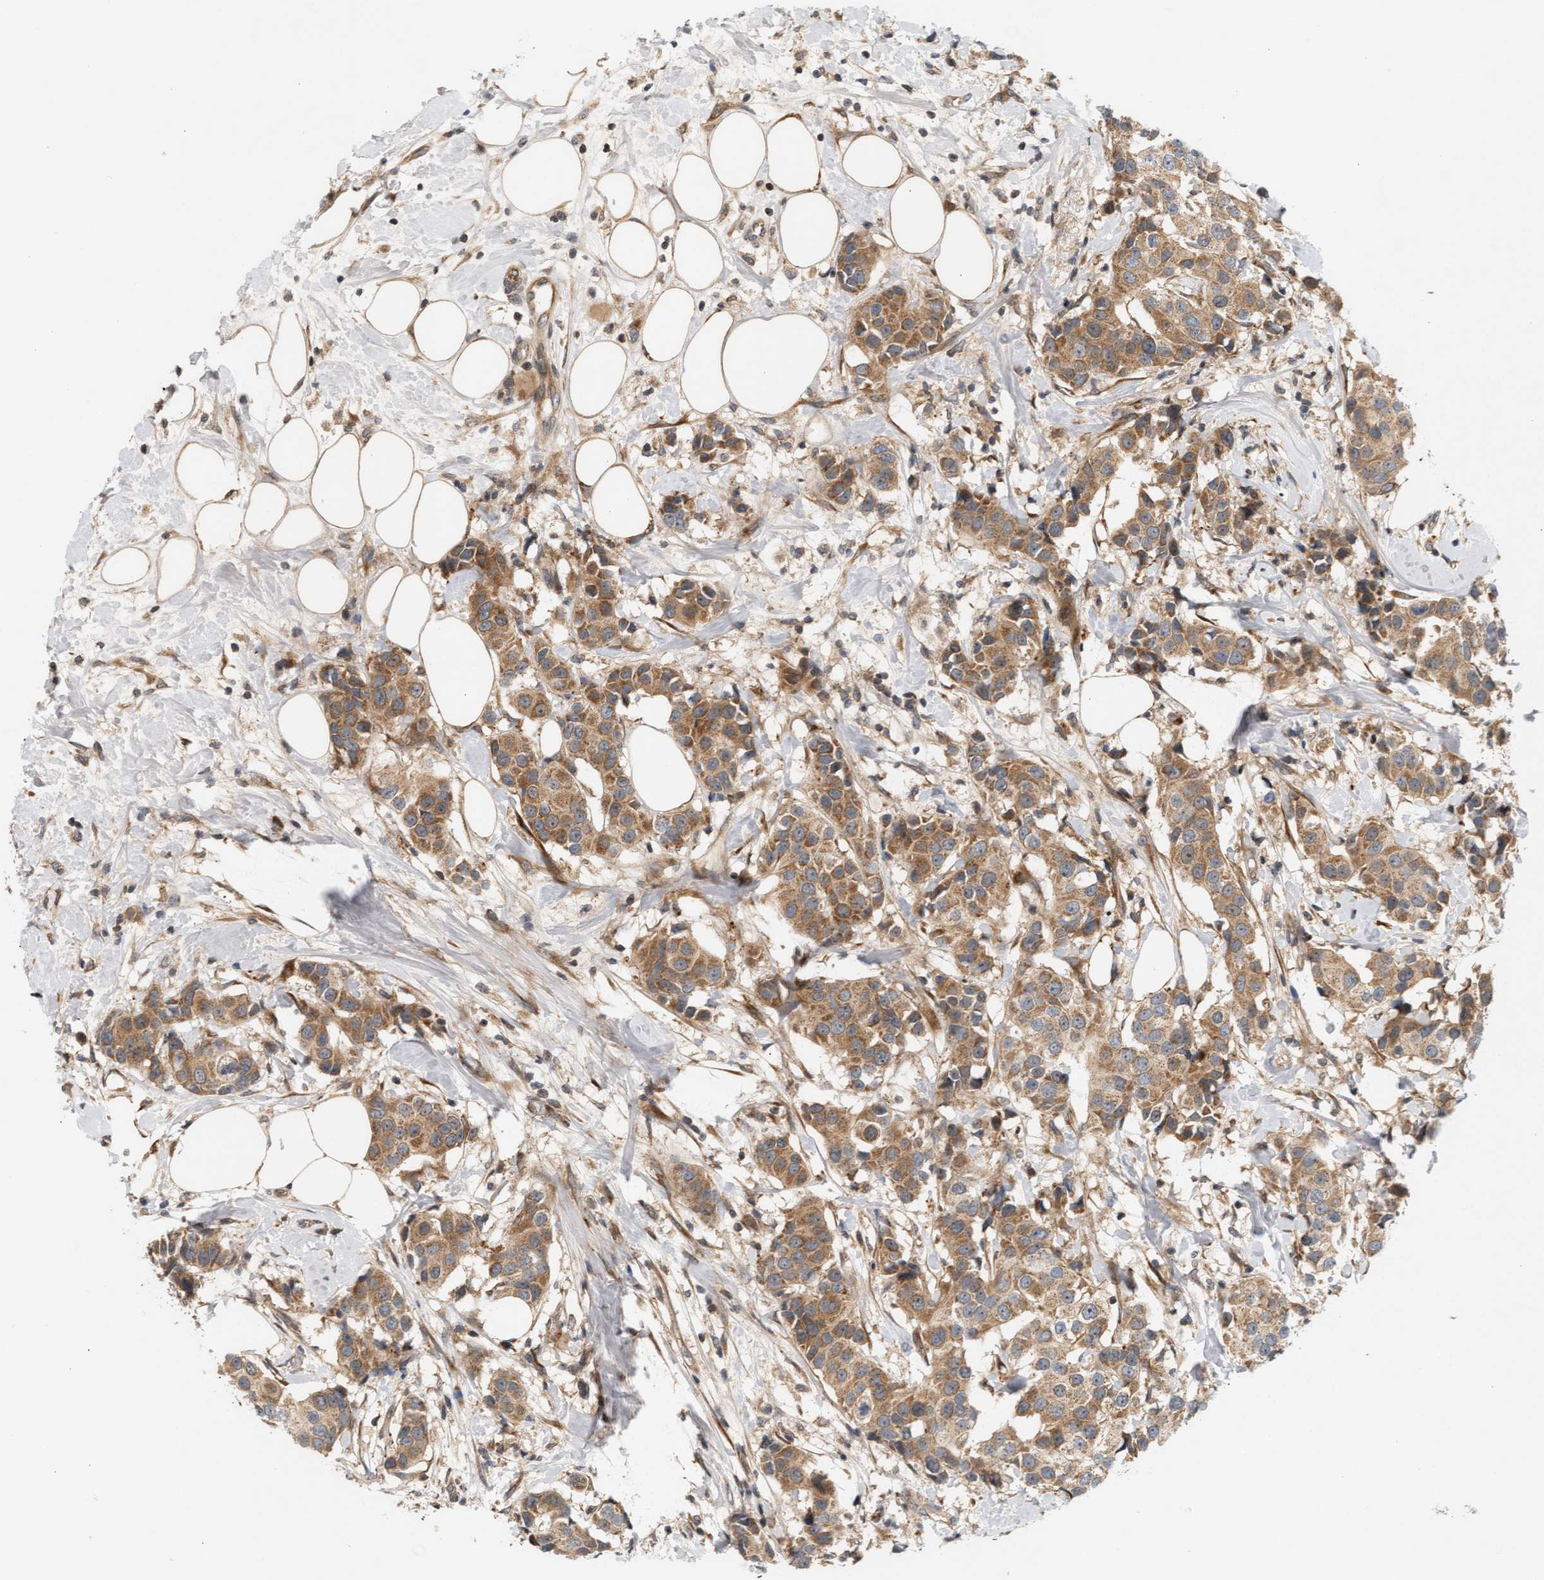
{"staining": {"intensity": "moderate", "quantity": ">75%", "location": "cytoplasmic/membranous"}, "tissue": "breast cancer", "cell_type": "Tumor cells", "image_type": "cancer", "snomed": [{"axis": "morphology", "description": "Normal tissue, NOS"}, {"axis": "morphology", "description": "Duct carcinoma"}, {"axis": "topography", "description": "Breast"}], "caption": "A brown stain highlights moderate cytoplasmic/membranous staining of a protein in invasive ductal carcinoma (breast) tumor cells.", "gene": "BAHCC1", "patient": {"sex": "female", "age": 39}}